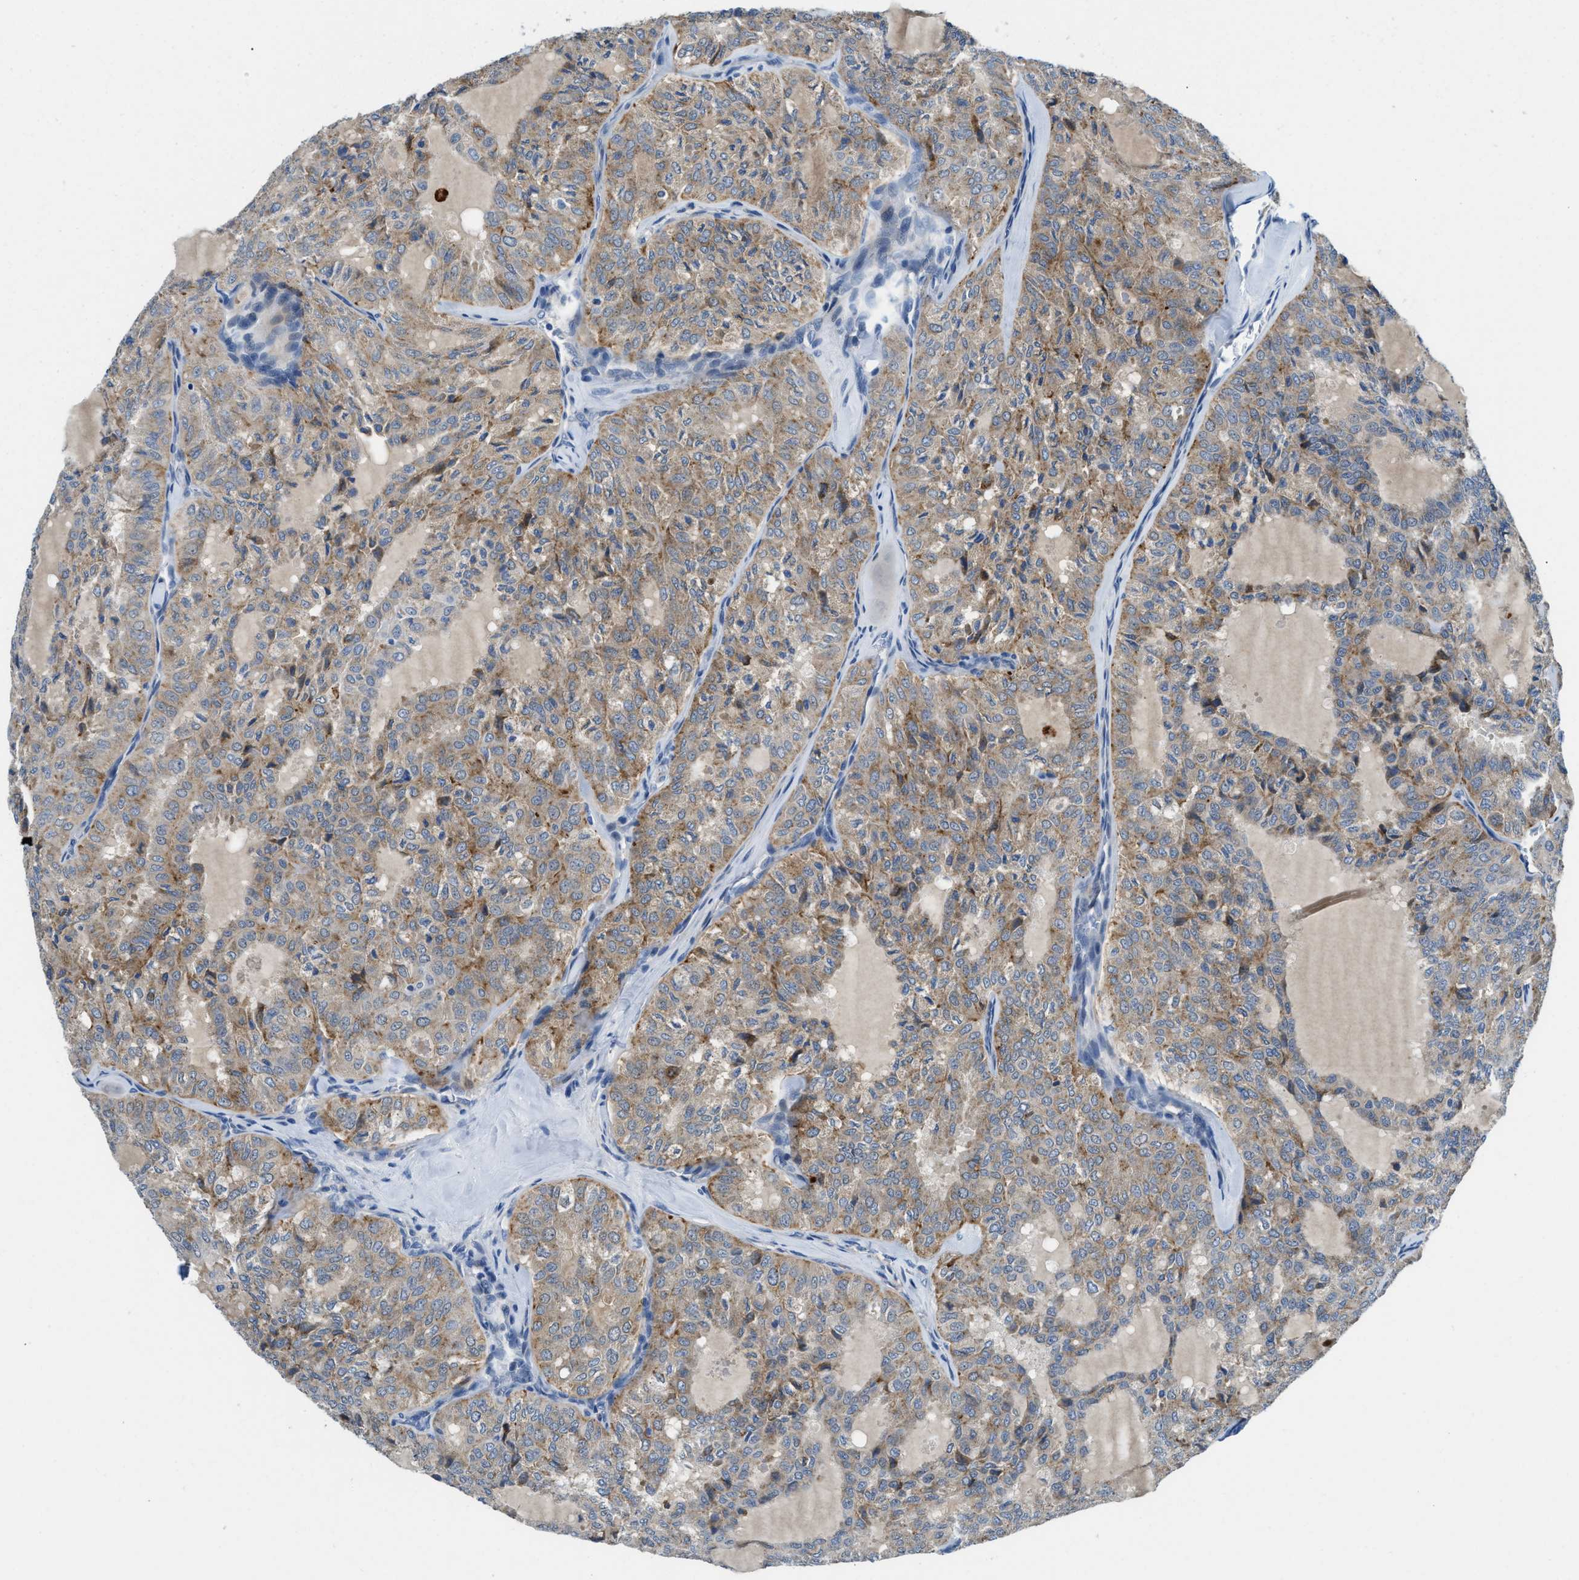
{"staining": {"intensity": "moderate", "quantity": "25%-75%", "location": "cytoplasmic/membranous"}, "tissue": "thyroid cancer", "cell_type": "Tumor cells", "image_type": "cancer", "snomed": [{"axis": "morphology", "description": "Follicular adenoma carcinoma, NOS"}, {"axis": "topography", "description": "Thyroid gland"}], "caption": "The histopathology image reveals a brown stain indicating the presence of a protein in the cytoplasmic/membranous of tumor cells in thyroid follicular adenoma carcinoma. The protein of interest is shown in brown color, while the nuclei are stained blue.", "gene": "TSPAN3", "patient": {"sex": "male", "age": 75}}